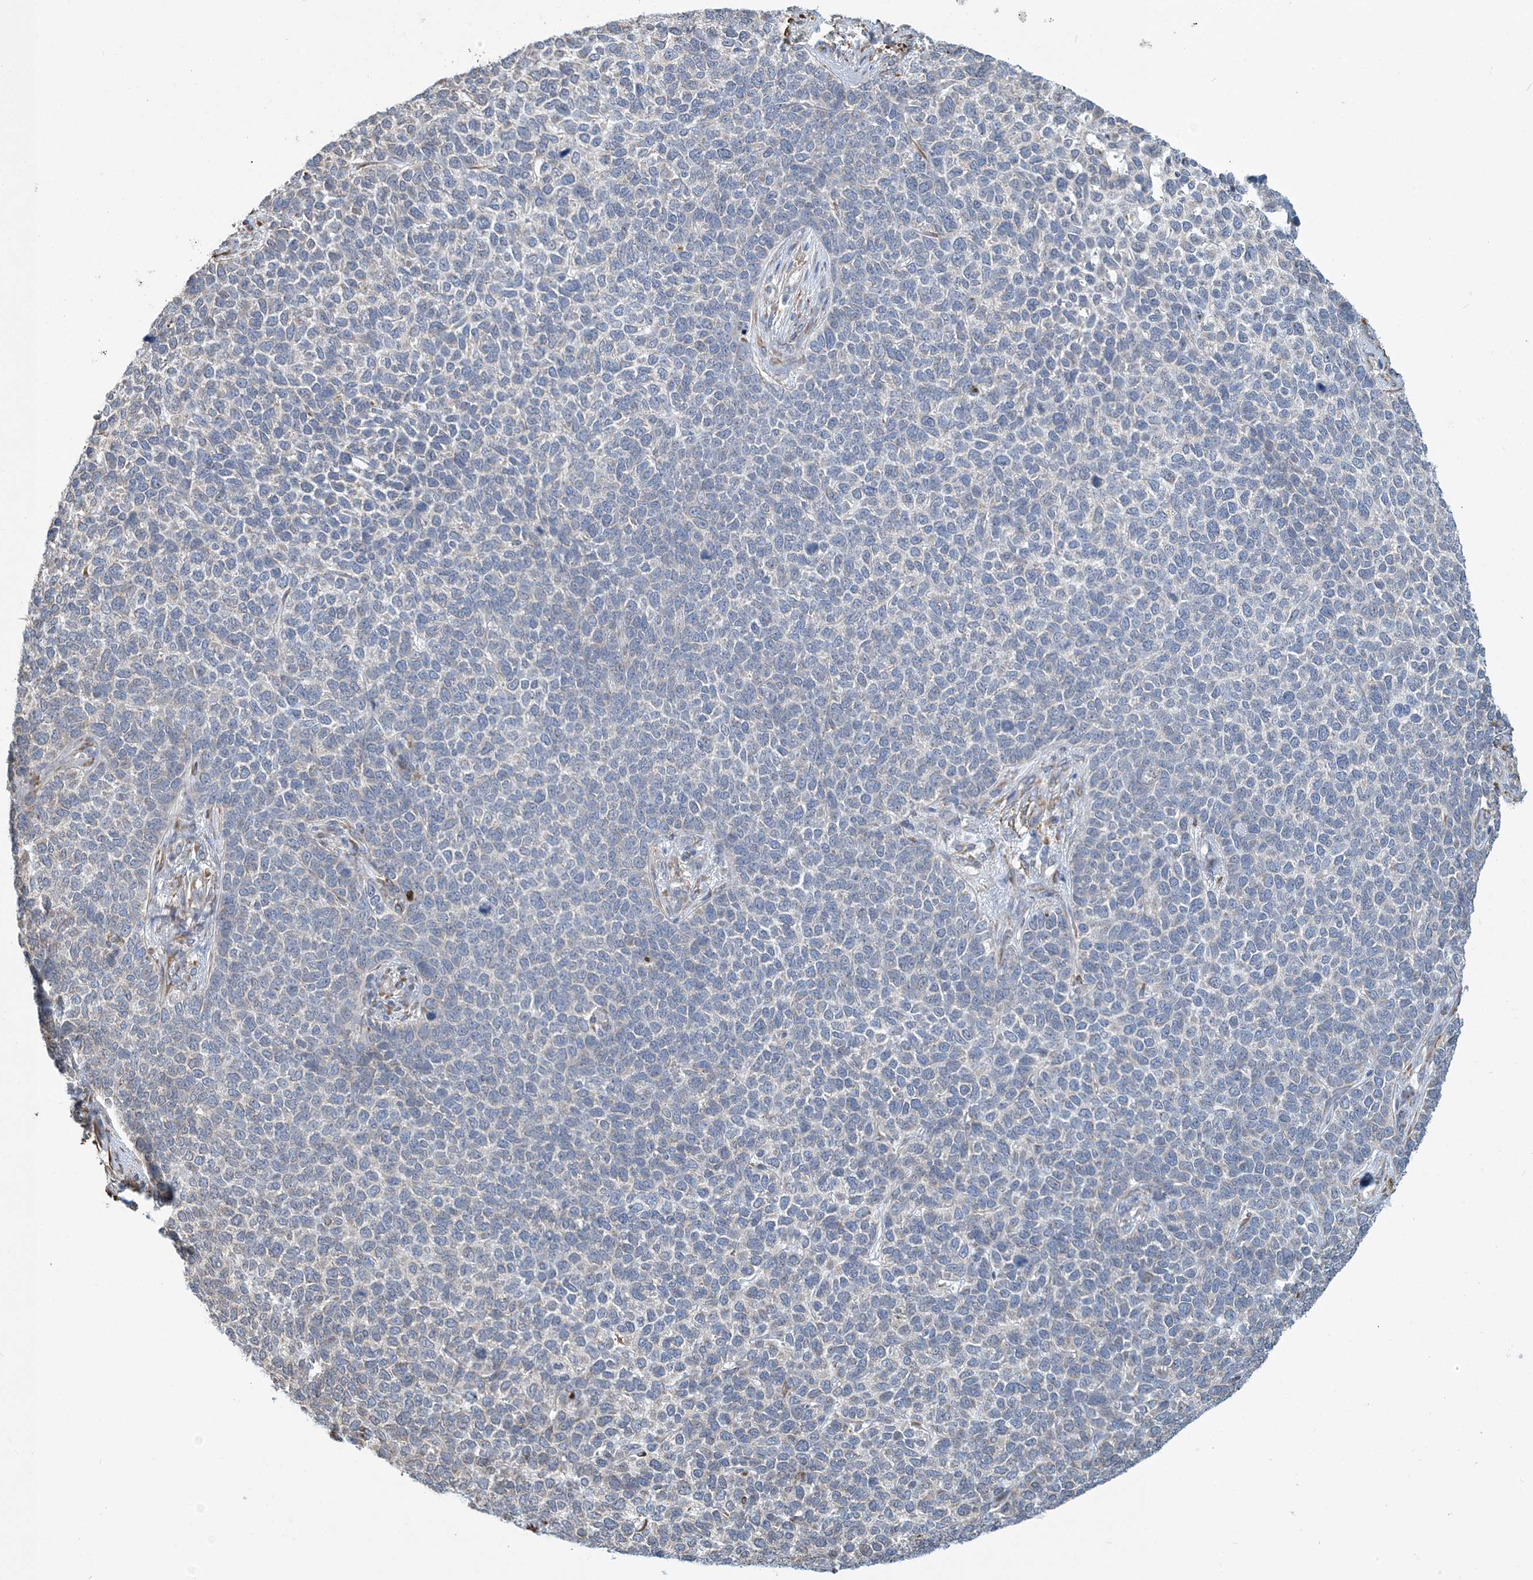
{"staining": {"intensity": "negative", "quantity": "none", "location": "none"}, "tissue": "skin cancer", "cell_type": "Tumor cells", "image_type": "cancer", "snomed": [{"axis": "morphology", "description": "Basal cell carcinoma"}, {"axis": "topography", "description": "Skin"}], "caption": "DAB (3,3'-diaminobenzidine) immunohistochemical staining of basal cell carcinoma (skin) reveals no significant staining in tumor cells.", "gene": "CCDC14", "patient": {"sex": "female", "age": 84}}